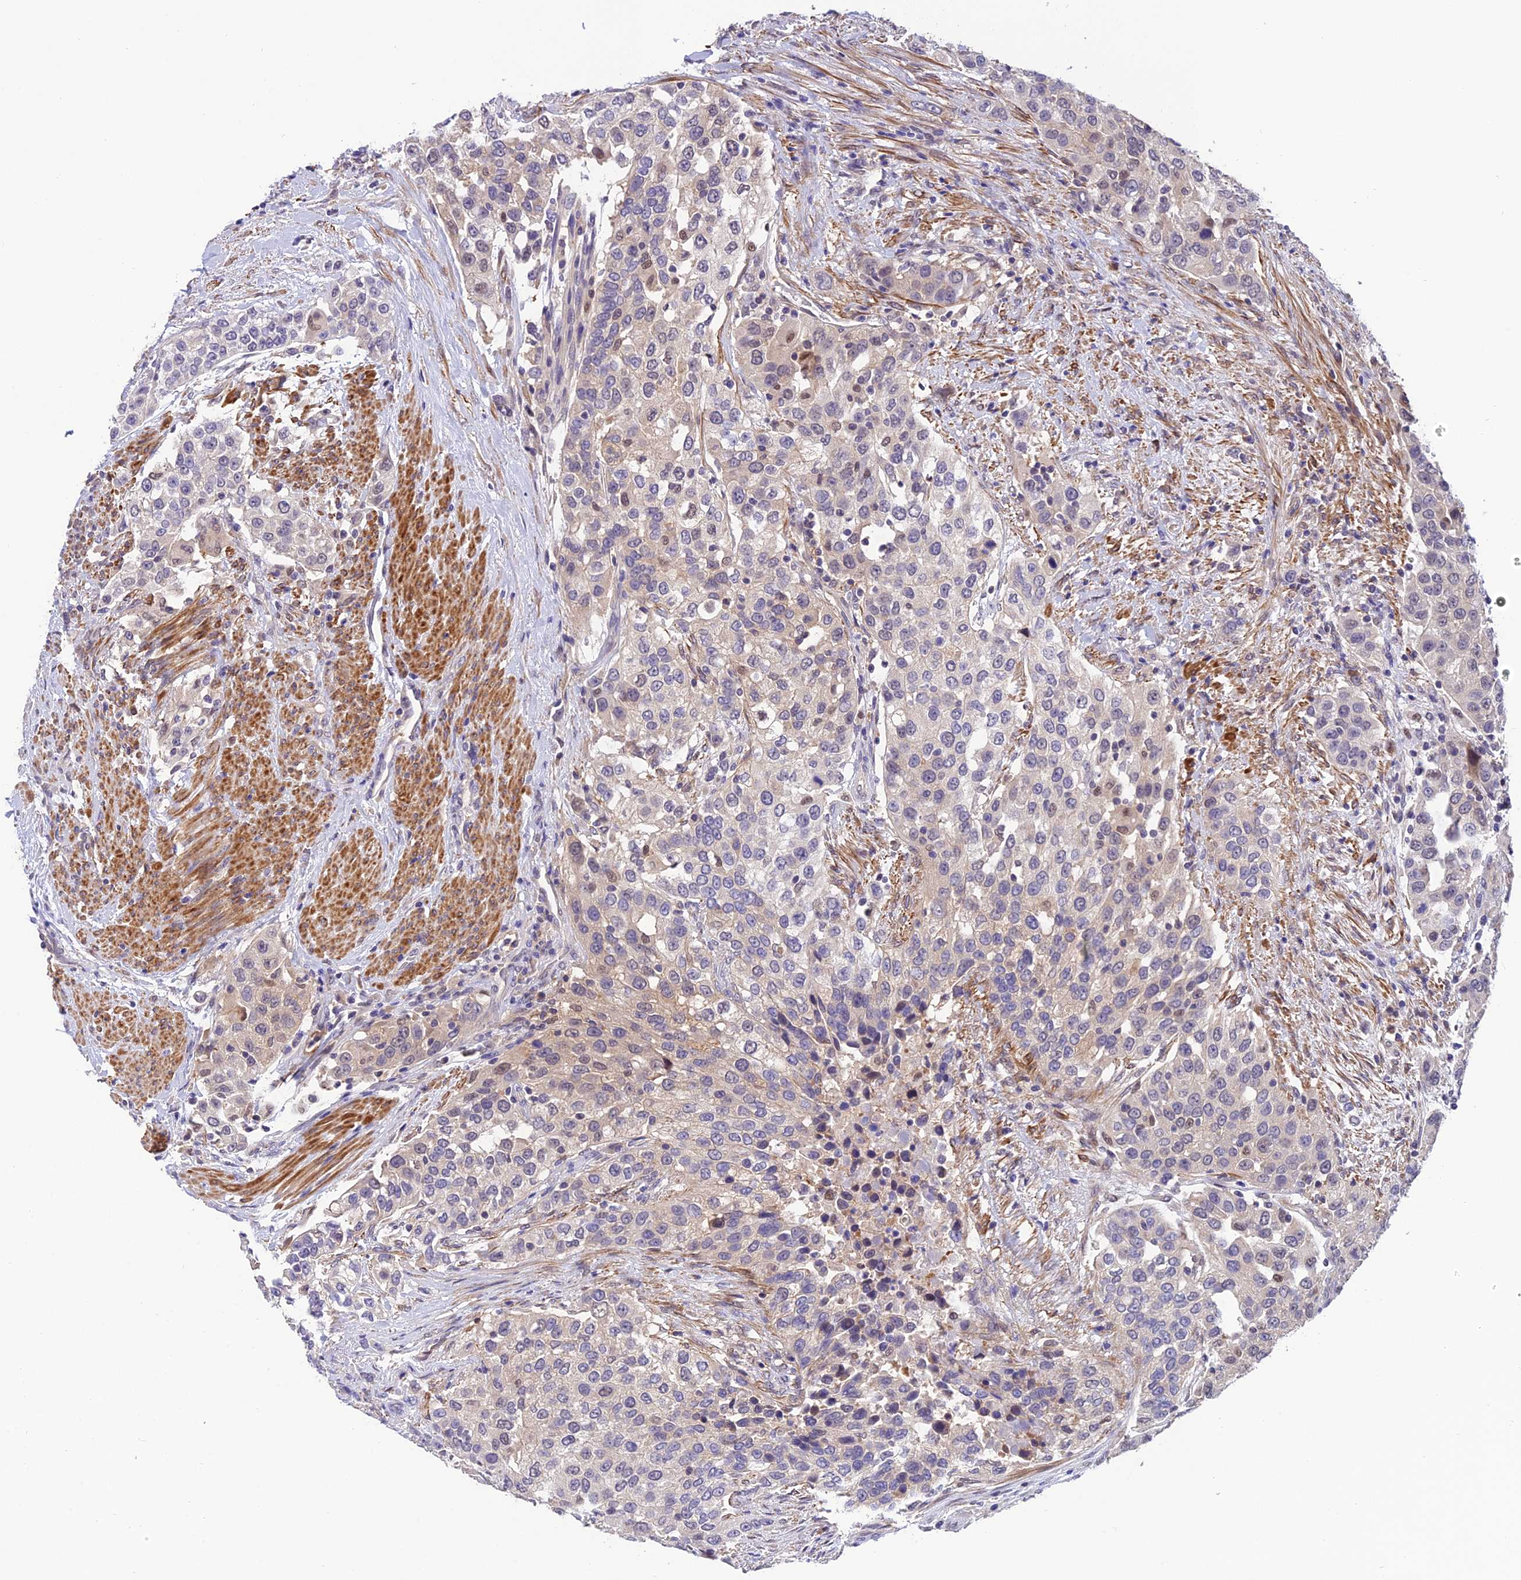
{"staining": {"intensity": "negative", "quantity": "none", "location": "none"}, "tissue": "urothelial cancer", "cell_type": "Tumor cells", "image_type": "cancer", "snomed": [{"axis": "morphology", "description": "Urothelial carcinoma, High grade"}, {"axis": "topography", "description": "Urinary bladder"}], "caption": "Immunohistochemical staining of high-grade urothelial carcinoma displays no significant expression in tumor cells.", "gene": "PSMB3", "patient": {"sex": "female", "age": 80}}